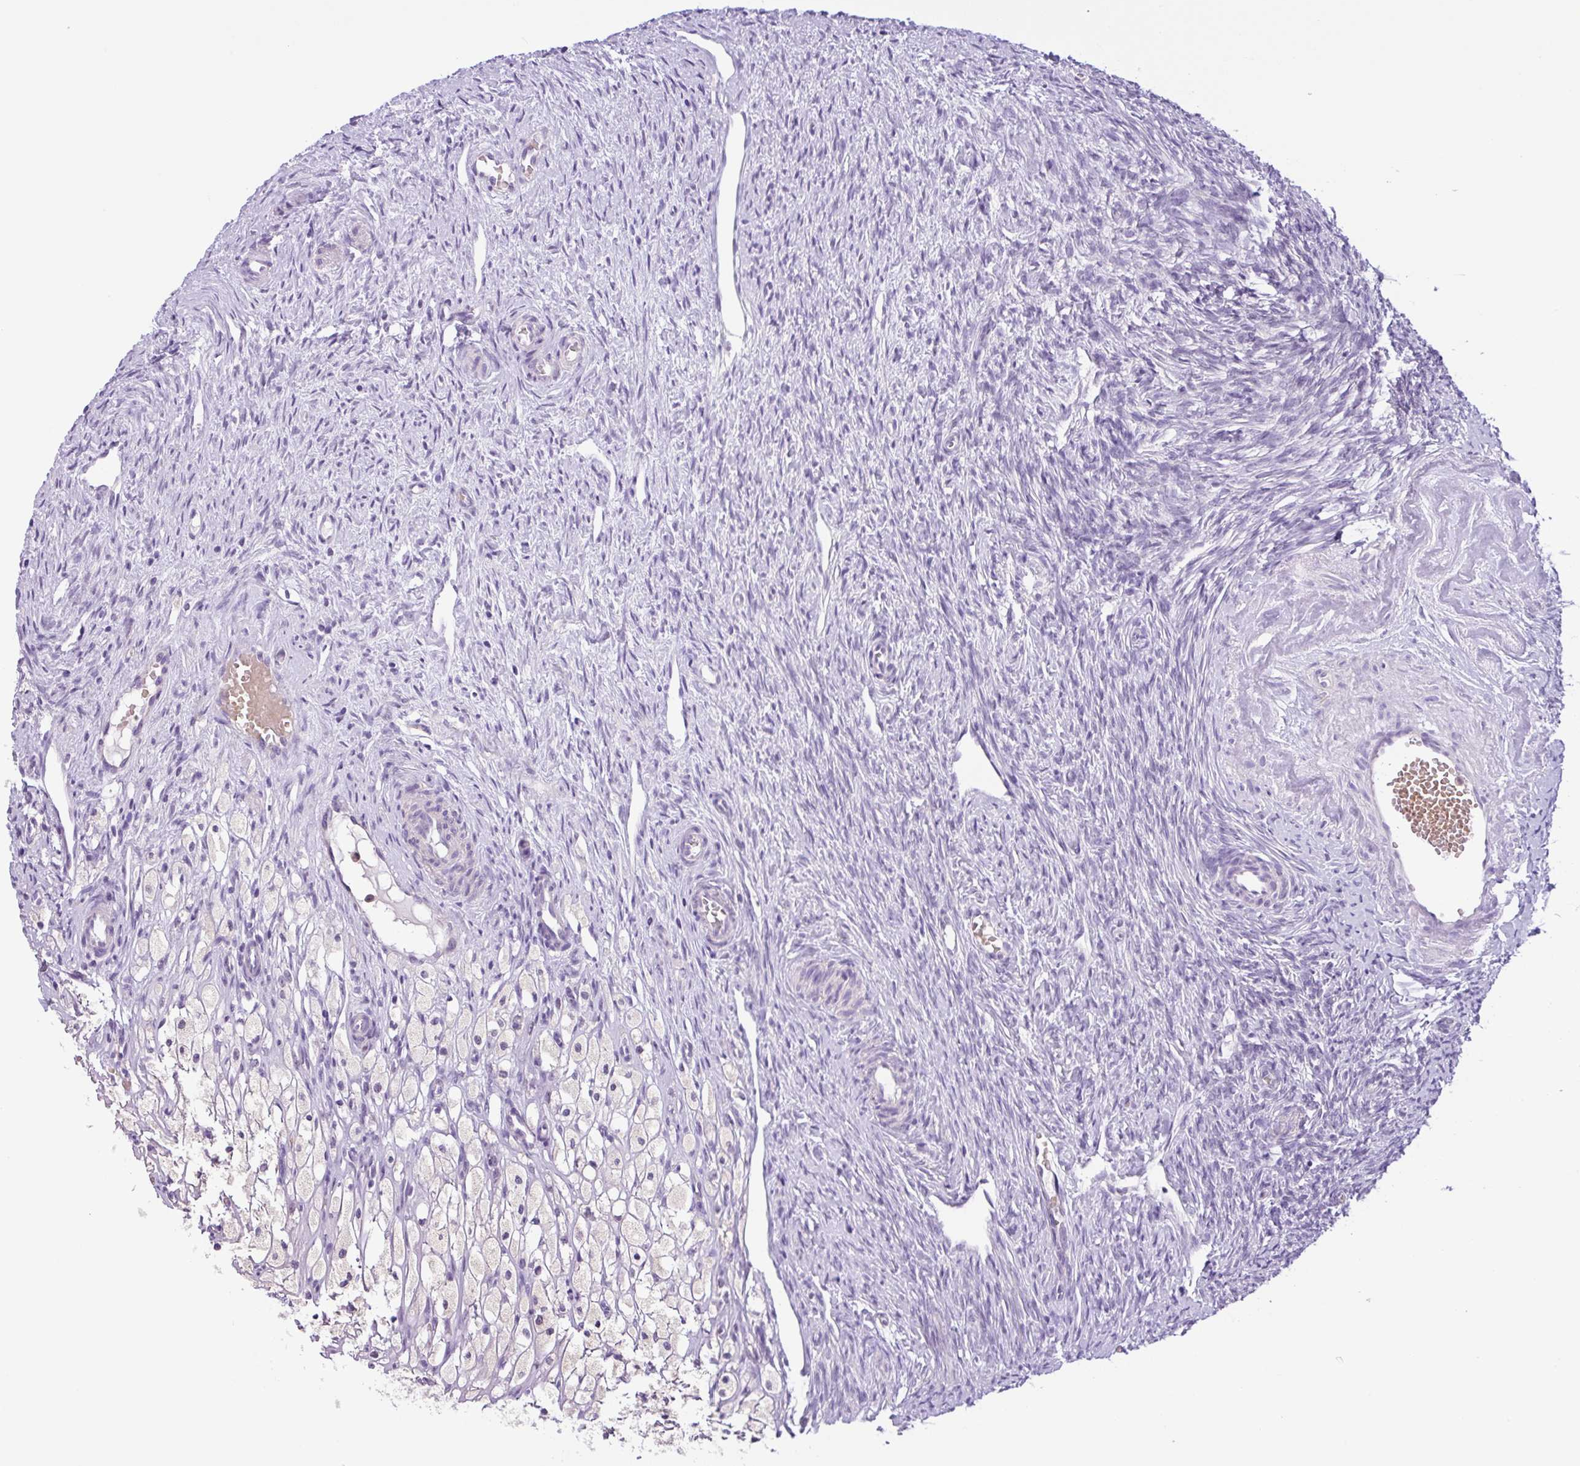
{"staining": {"intensity": "negative", "quantity": "none", "location": "none"}, "tissue": "ovary", "cell_type": "Follicle cells", "image_type": "normal", "snomed": [{"axis": "morphology", "description": "Normal tissue, NOS"}, {"axis": "topography", "description": "Ovary"}], "caption": "Immunohistochemistry (IHC) photomicrograph of unremarkable ovary: human ovary stained with DAB shows no significant protein positivity in follicle cells.", "gene": "TONSL", "patient": {"sex": "female", "age": 51}}